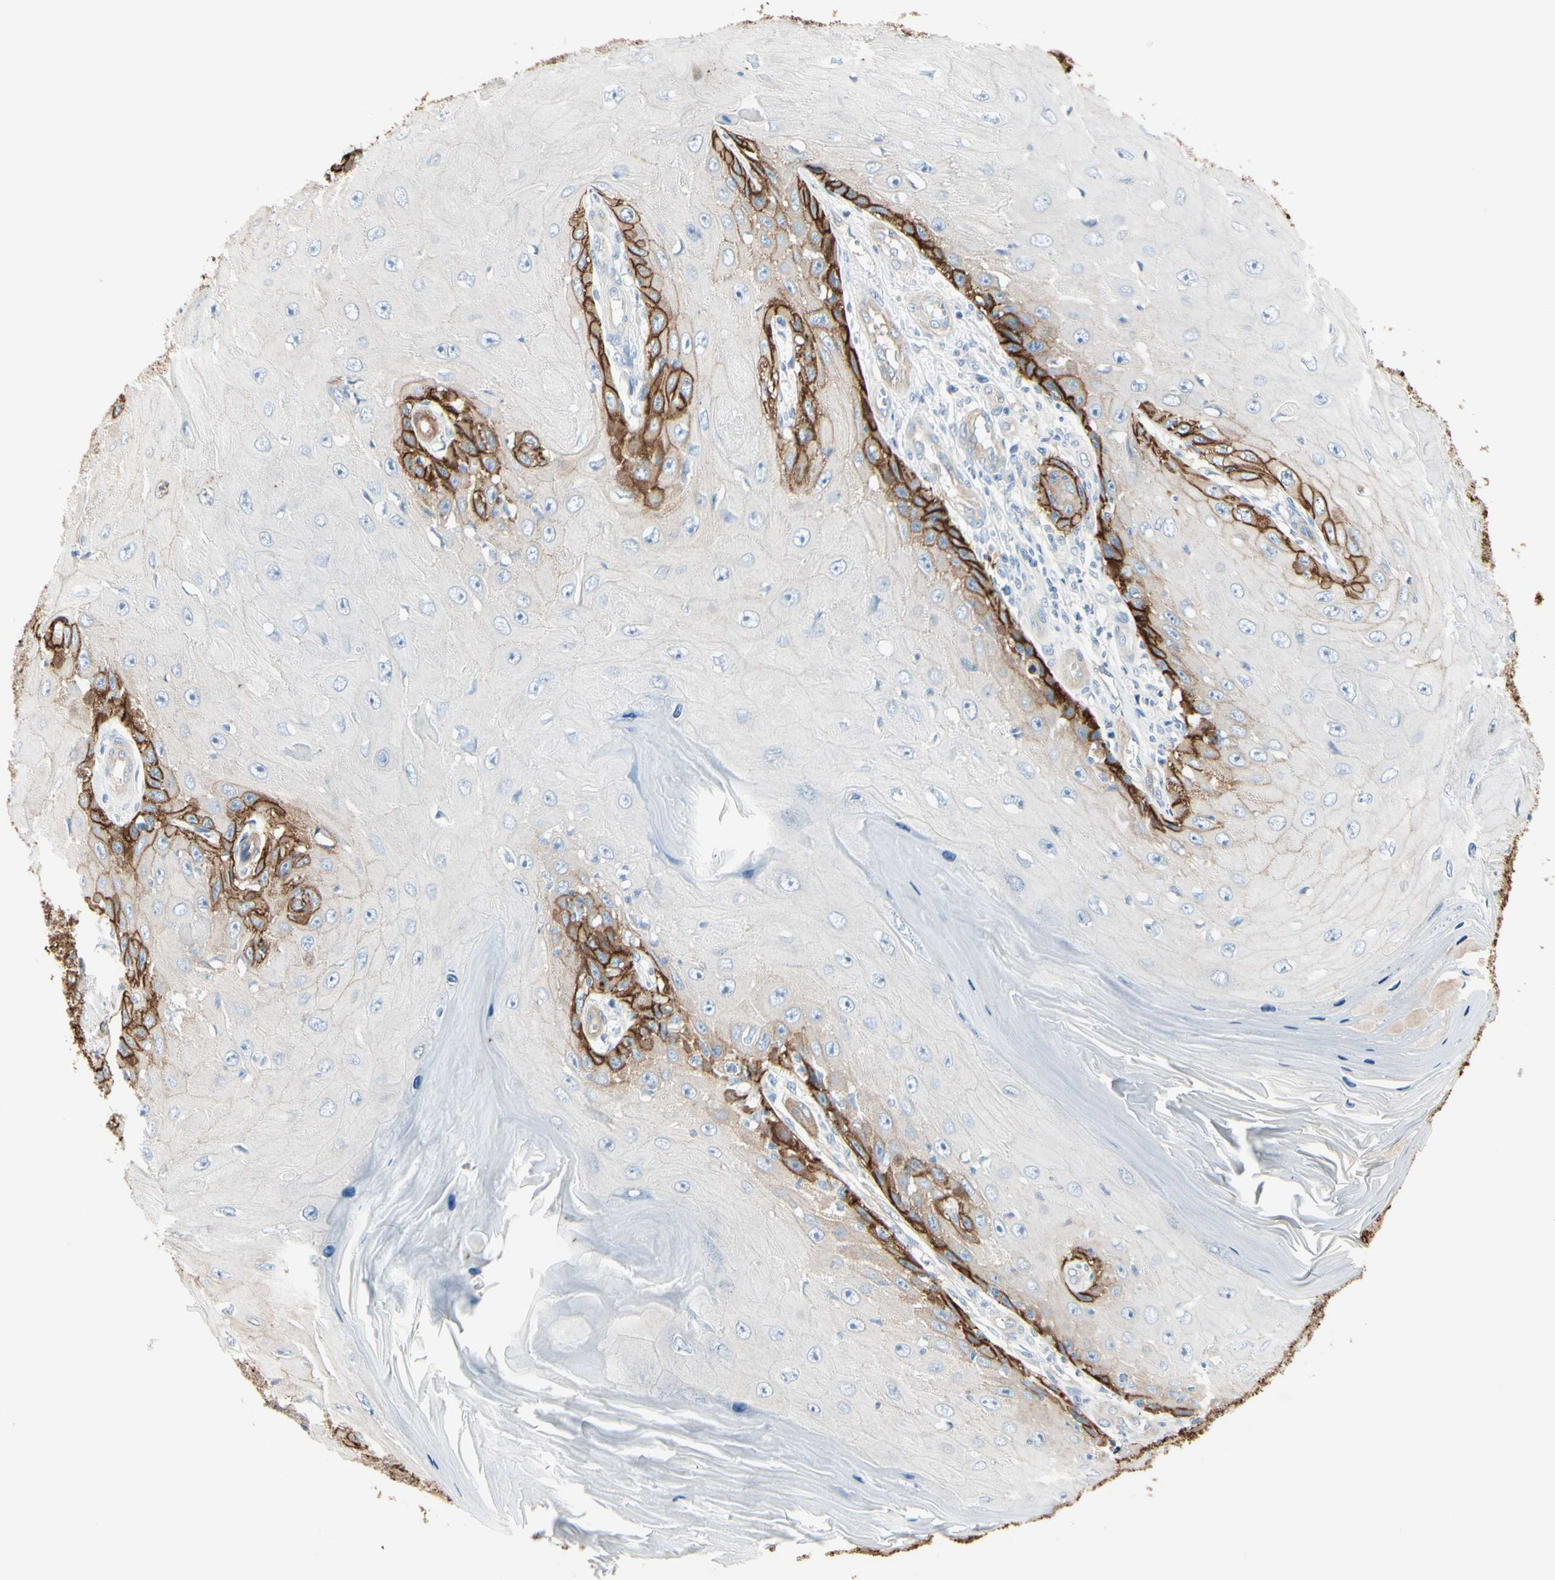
{"staining": {"intensity": "strong", "quantity": "<25%", "location": "cytoplasmic/membranous"}, "tissue": "skin cancer", "cell_type": "Tumor cells", "image_type": "cancer", "snomed": [{"axis": "morphology", "description": "Squamous cell carcinoma, NOS"}, {"axis": "topography", "description": "Skin"}], "caption": "High-magnification brightfield microscopy of skin cancer stained with DAB (brown) and counterstained with hematoxylin (blue). tumor cells exhibit strong cytoplasmic/membranous positivity is seen in about<25% of cells. The protein of interest is stained brown, and the nuclei are stained in blue (DAB IHC with brightfield microscopy, high magnification).", "gene": "ITGA3", "patient": {"sex": "female", "age": 73}}